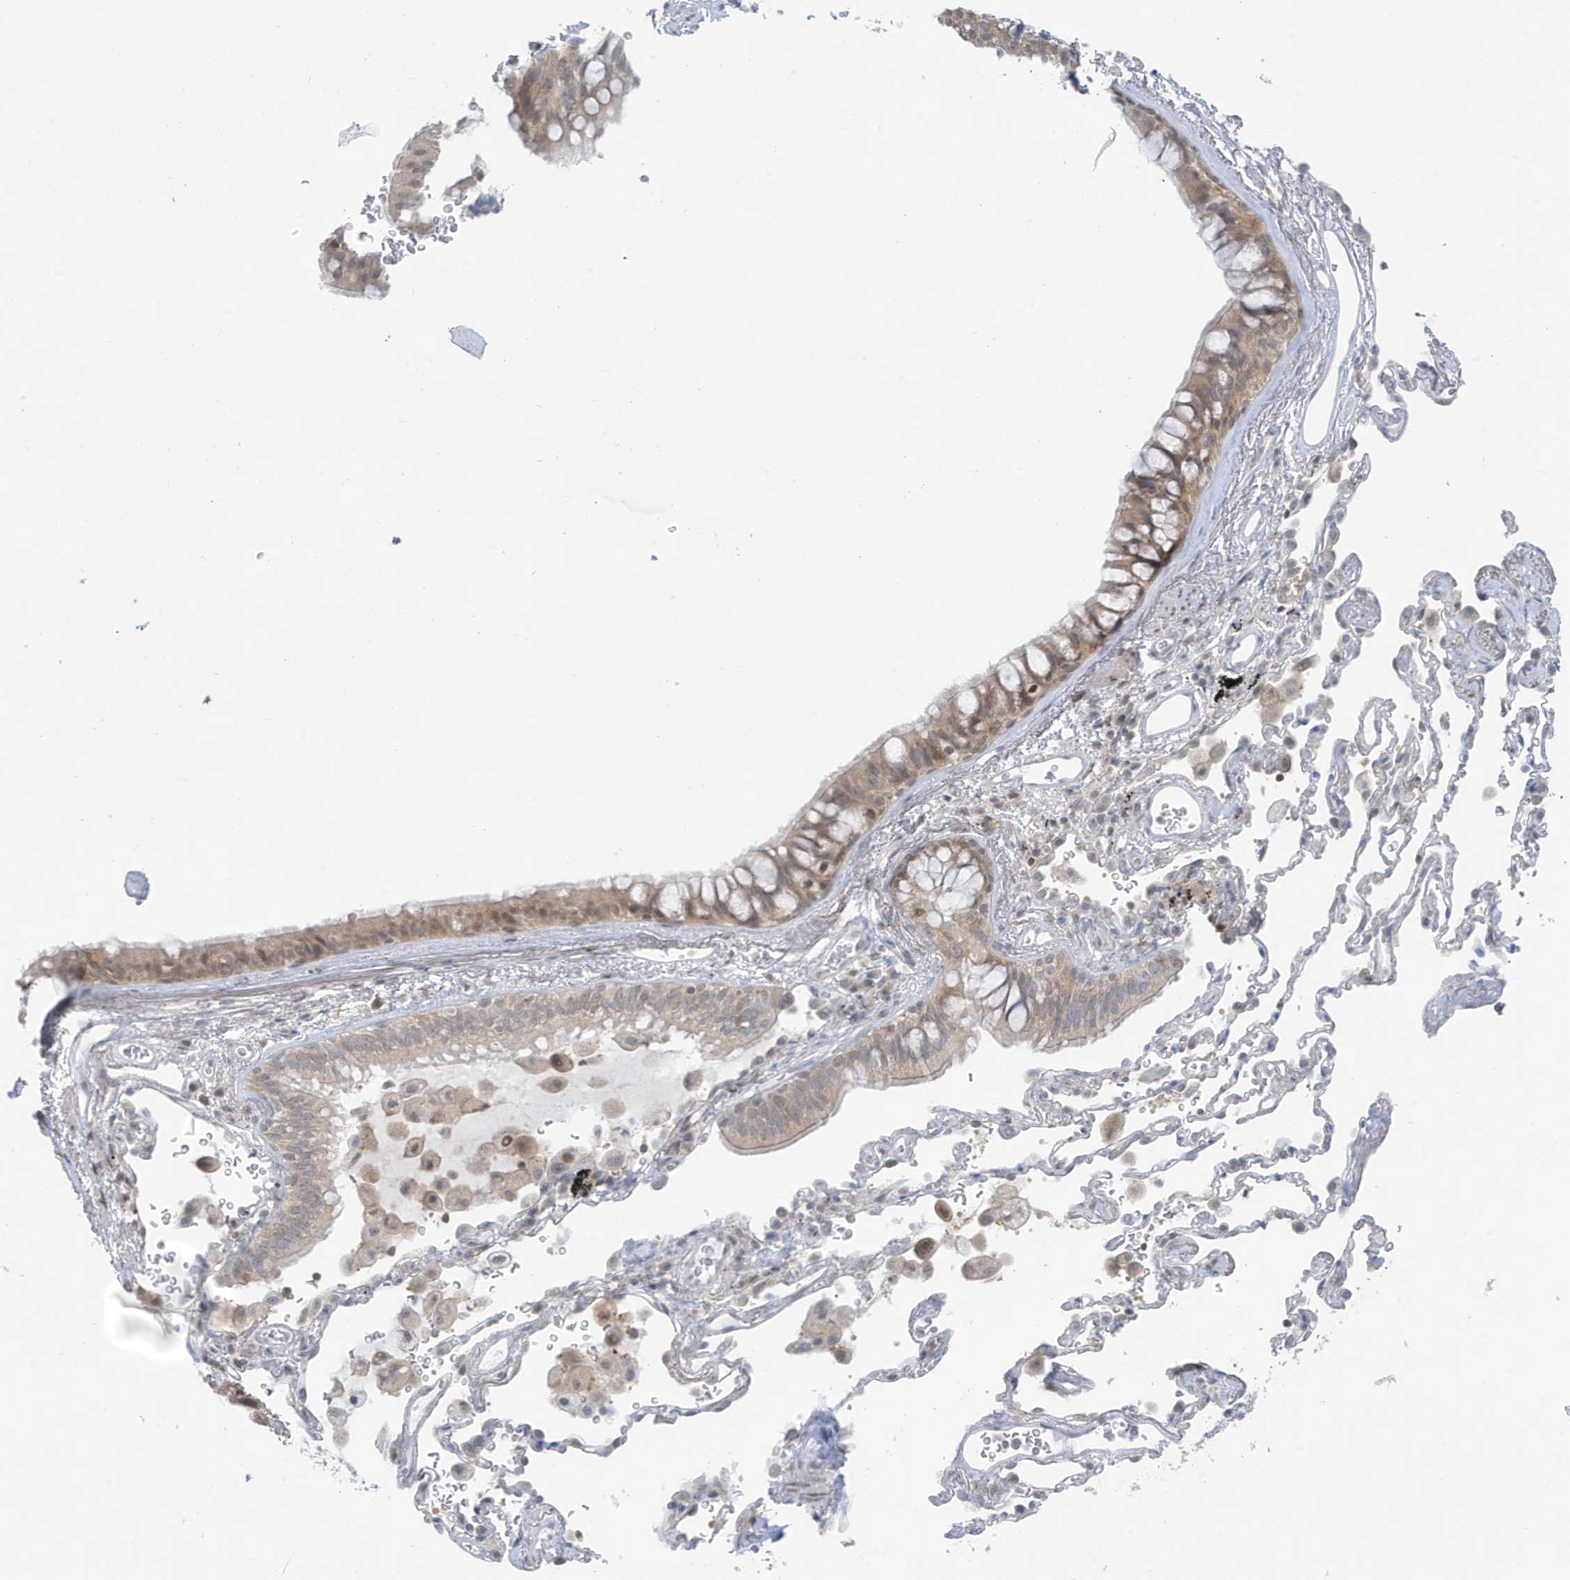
{"staining": {"intensity": "moderate", "quantity": "25%-75%", "location": "cytoplasmic/membranous,nuclear"}, "tissue": "bronchus", "cell_type": "Respiratory epithelial cells", "image_type": "normal", "snomed": [{"axis": "morphology", "description": "Normal tissue, NOS"}, {"axis": "morphology", "description": "Adenocarcinoma, NOS"}, {"axis": "topography", "description": "Bronchus"}, {"axis": "topography", "description": "Lung"}], "caption": "Human bronchus stained with a brown dye reveals moderate cytoplasmic/membranous,nuclear positive positivity in approximately 25%-75% of respiratory epithelial cells.", "gene": "OGA", "patient": {"sex": "male", "age": 54}}